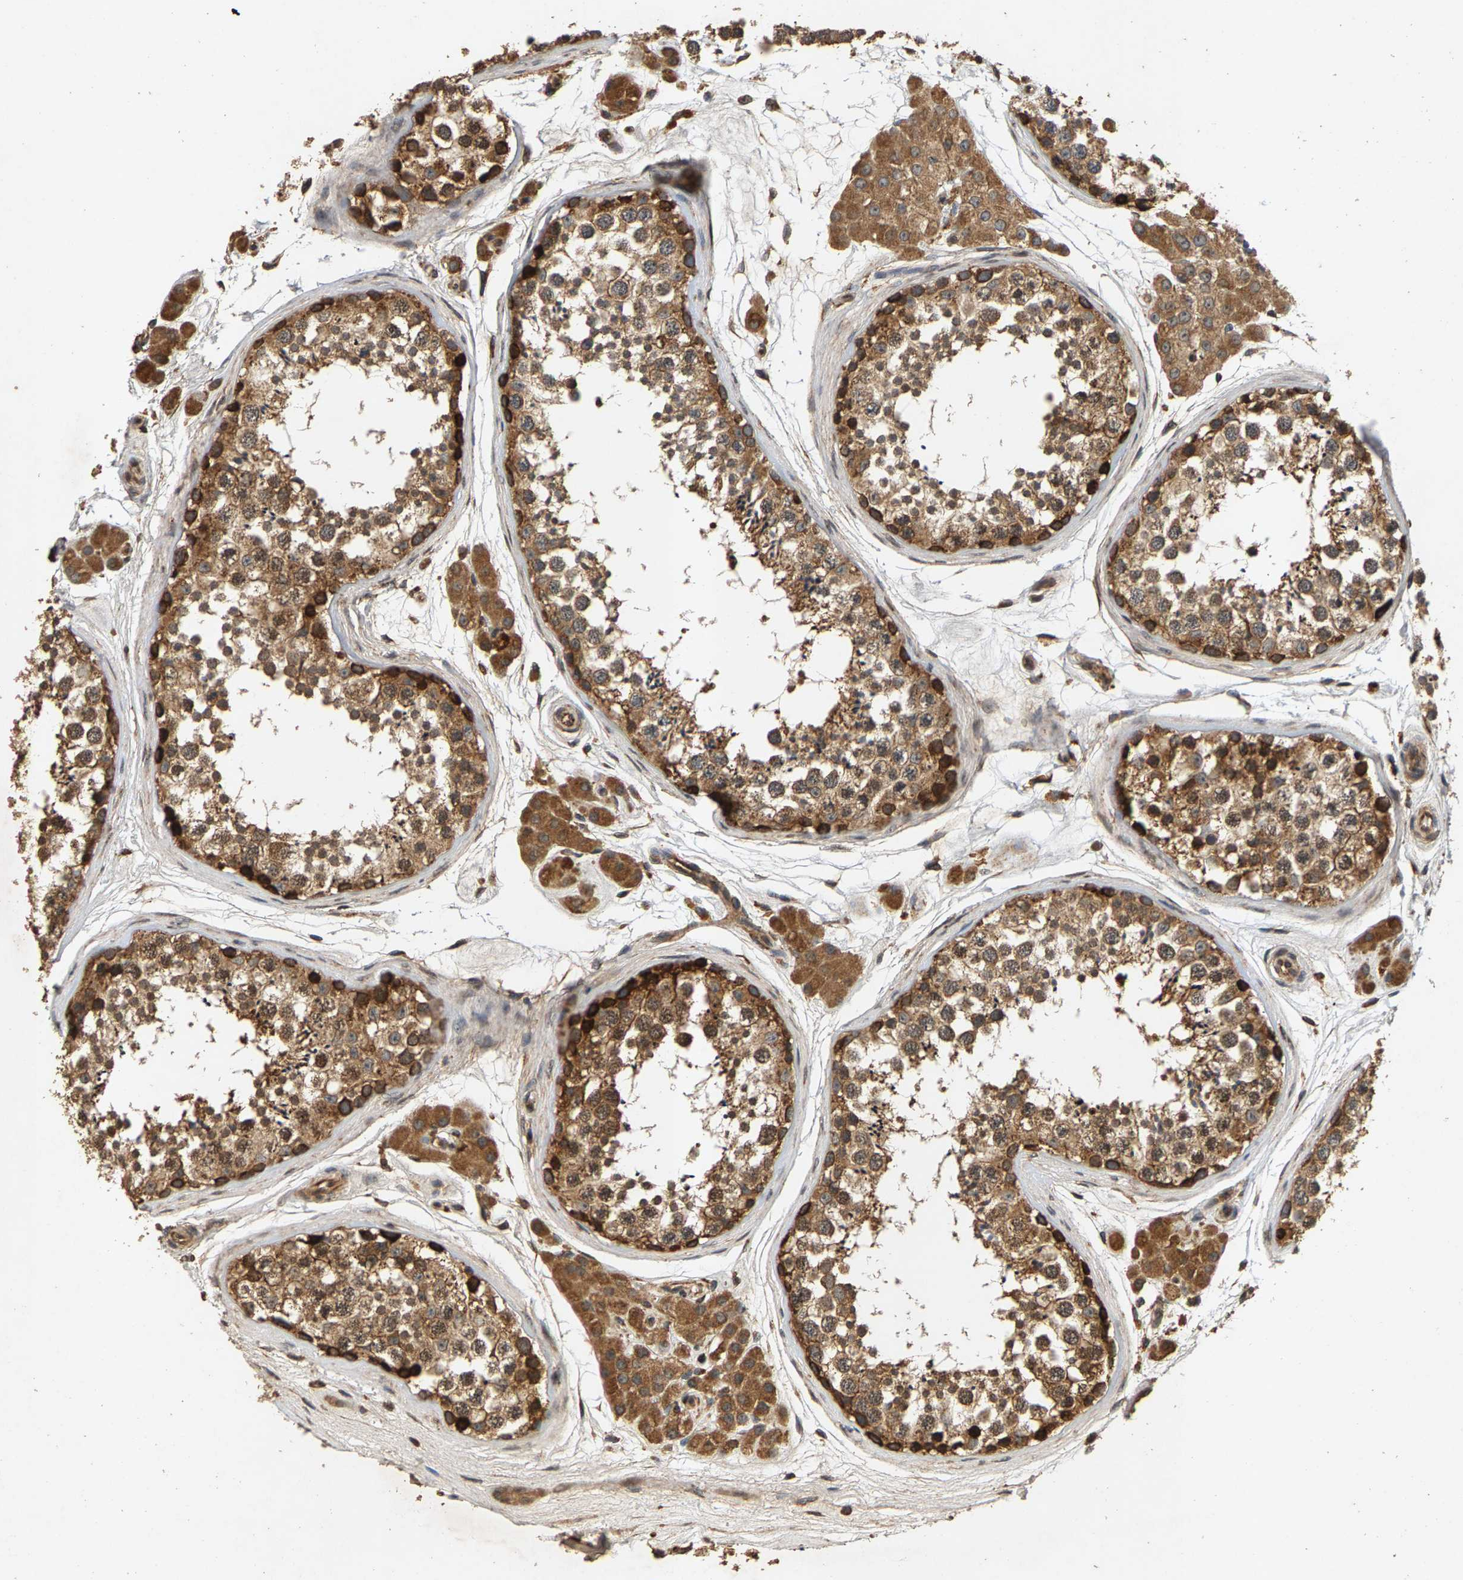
{"staining": {"intensity": "moderate", "quantity": ">75%", "location": "cytoplasmic/membranous"}, "tissue": "testis", "cell_type": "Cells in seminiferous ducts", "image_type": "normal", "snomed": [{"axis": "morphology", "description": "Normal tissue, NOS"}, {"axis": "topography", "description": "Testis"}], "caption": "High-magnification brightfield microscopy of normal testis stained with DAB (3,3'-diaminobenzidine) (brown) and counterstained with hematoxylin (blue). cells in seminiferous ducts exhibit moderate cytoplasmic/membranous expression is identified in approximately>75% of cells.", "gene": "CIDEC", "patient": {"sex": "male", "age": 56}}